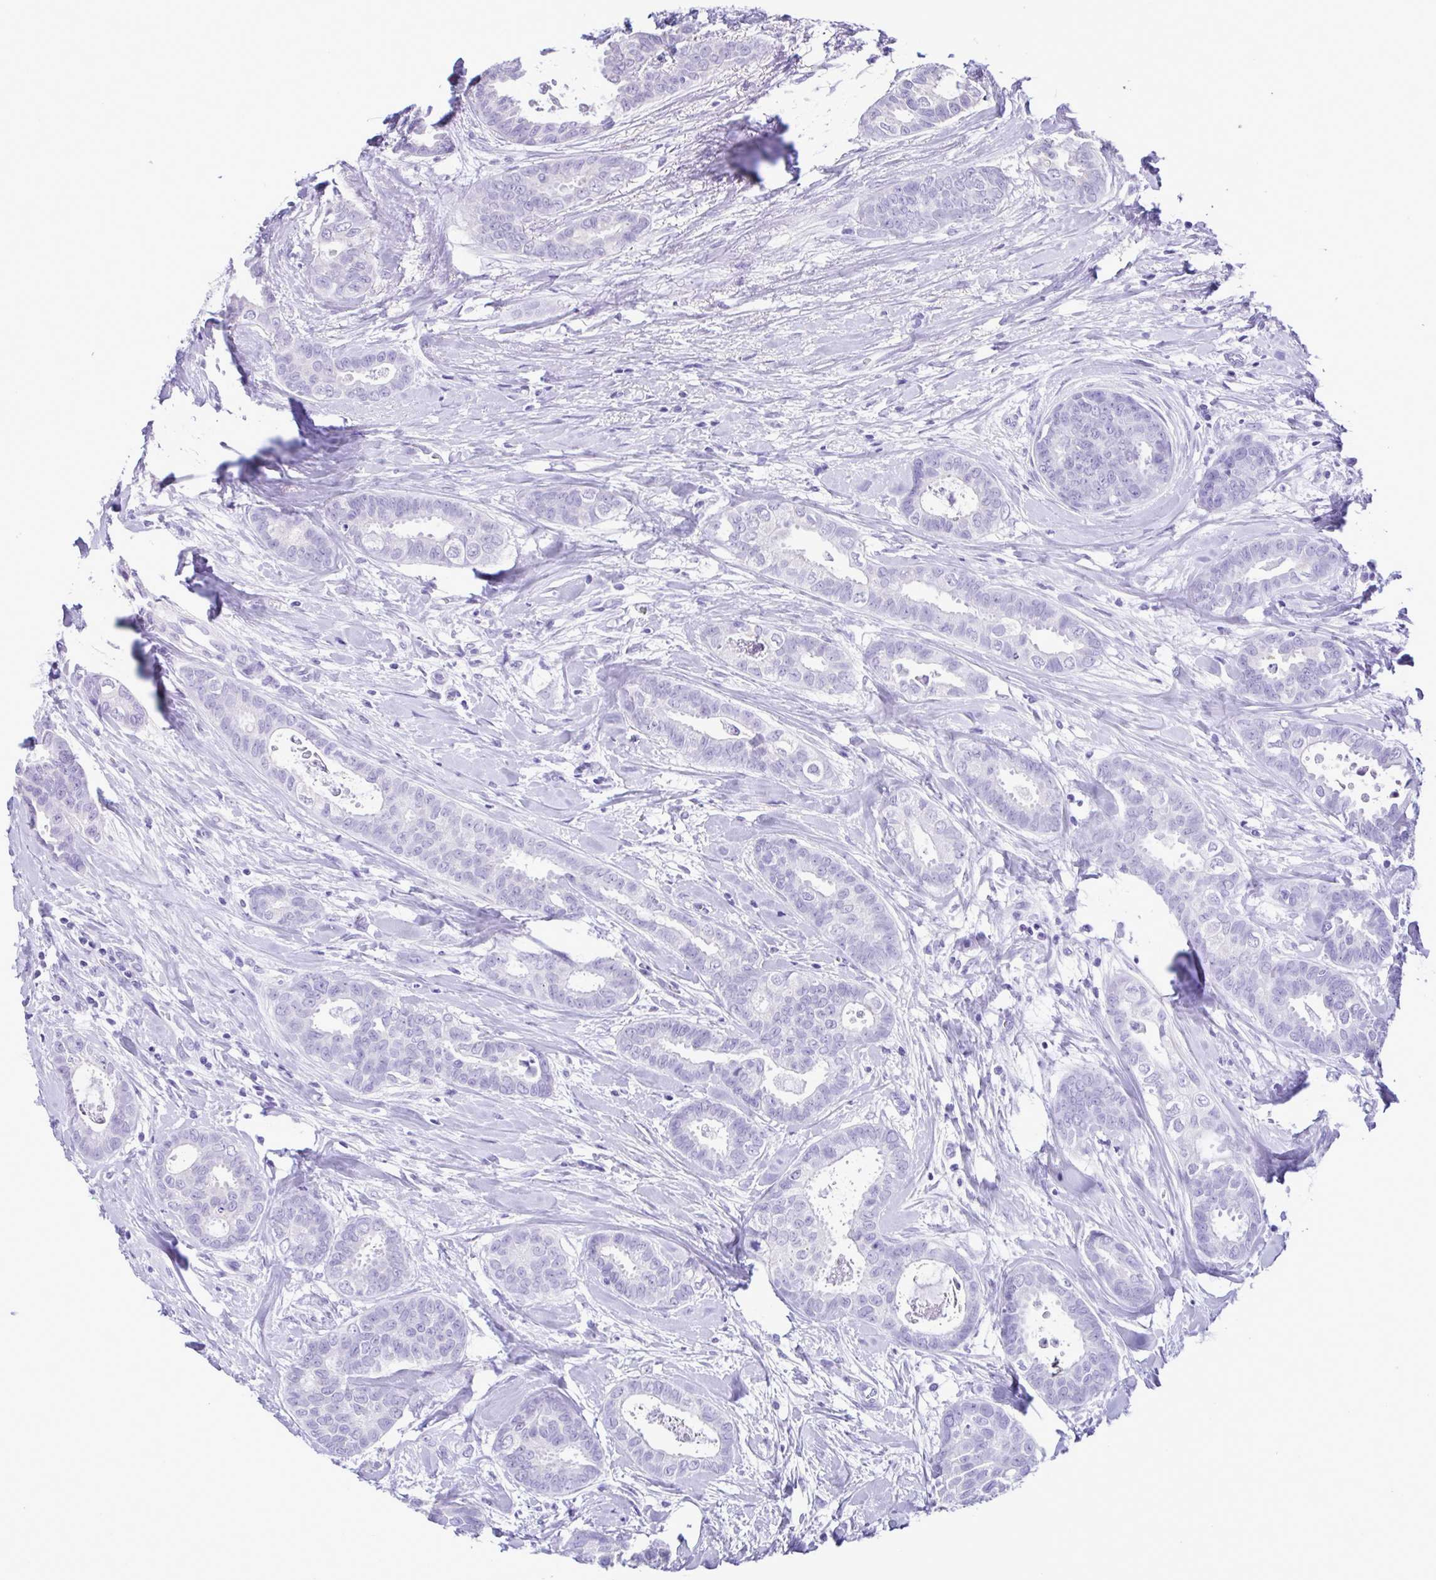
{"staining": {"intensity": "negative", "quantity": "none", "location": "none"}, "tissue": "breast cancer", "cell_type": "Tumor cells", "image_type": "cancer", "snomed": [{"axis": "morphology", "description": "Duct carcinoma"}, {"axis": "topography", "description": "Breast"}], "caption": "This is a image of IHC staining of breast cancer (intraductal carcinoma), which shows no positivity in tumor cells.", "gene": "CBY2", "patient": {"sex": "female", "age": 45}}